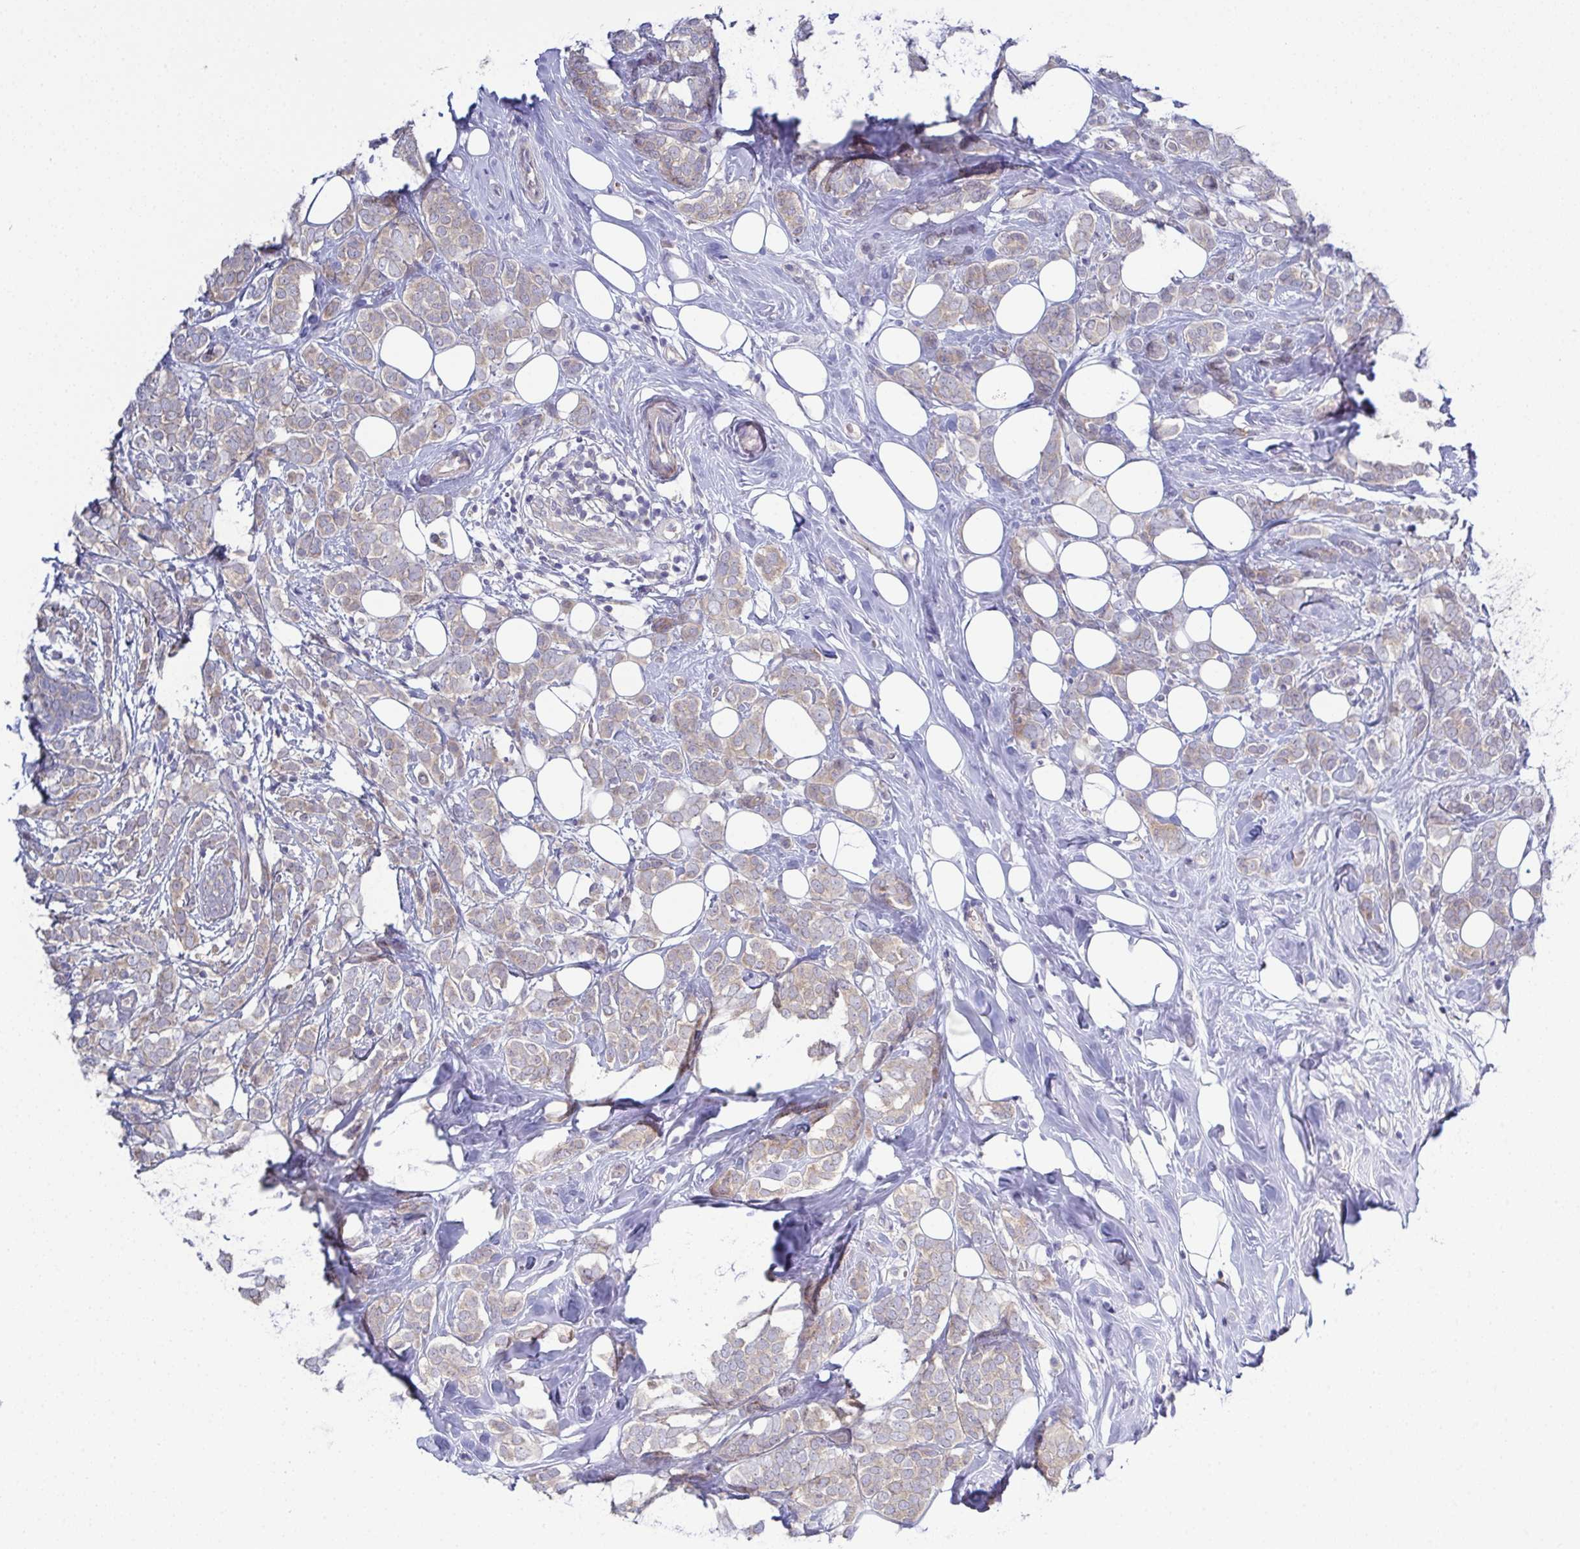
{"staining": {"intensity": "weak", "quantity": "25%-75%", "location": "cytoplasmic/membranous"}, "tissue": "breast cancer", "cell_type": "Tumor cells", "image_type": "cancer", "snomed": [{"axis": "morphology", "description": "Lobular carcinoma"}, {"axis": "topography", "description": "Breast"}], "caption": "Breast lobular carcinoma tissue shows weak cytoplasmic/membranous staining in about 25%-75% of tumor cells (DAB (3,3'-diaminobenzidine) IHC, brown staining for protein, blue staining for nuclei).", "gene": "CFAP97D1", "patient": {"sex": "female", "age": 49}}